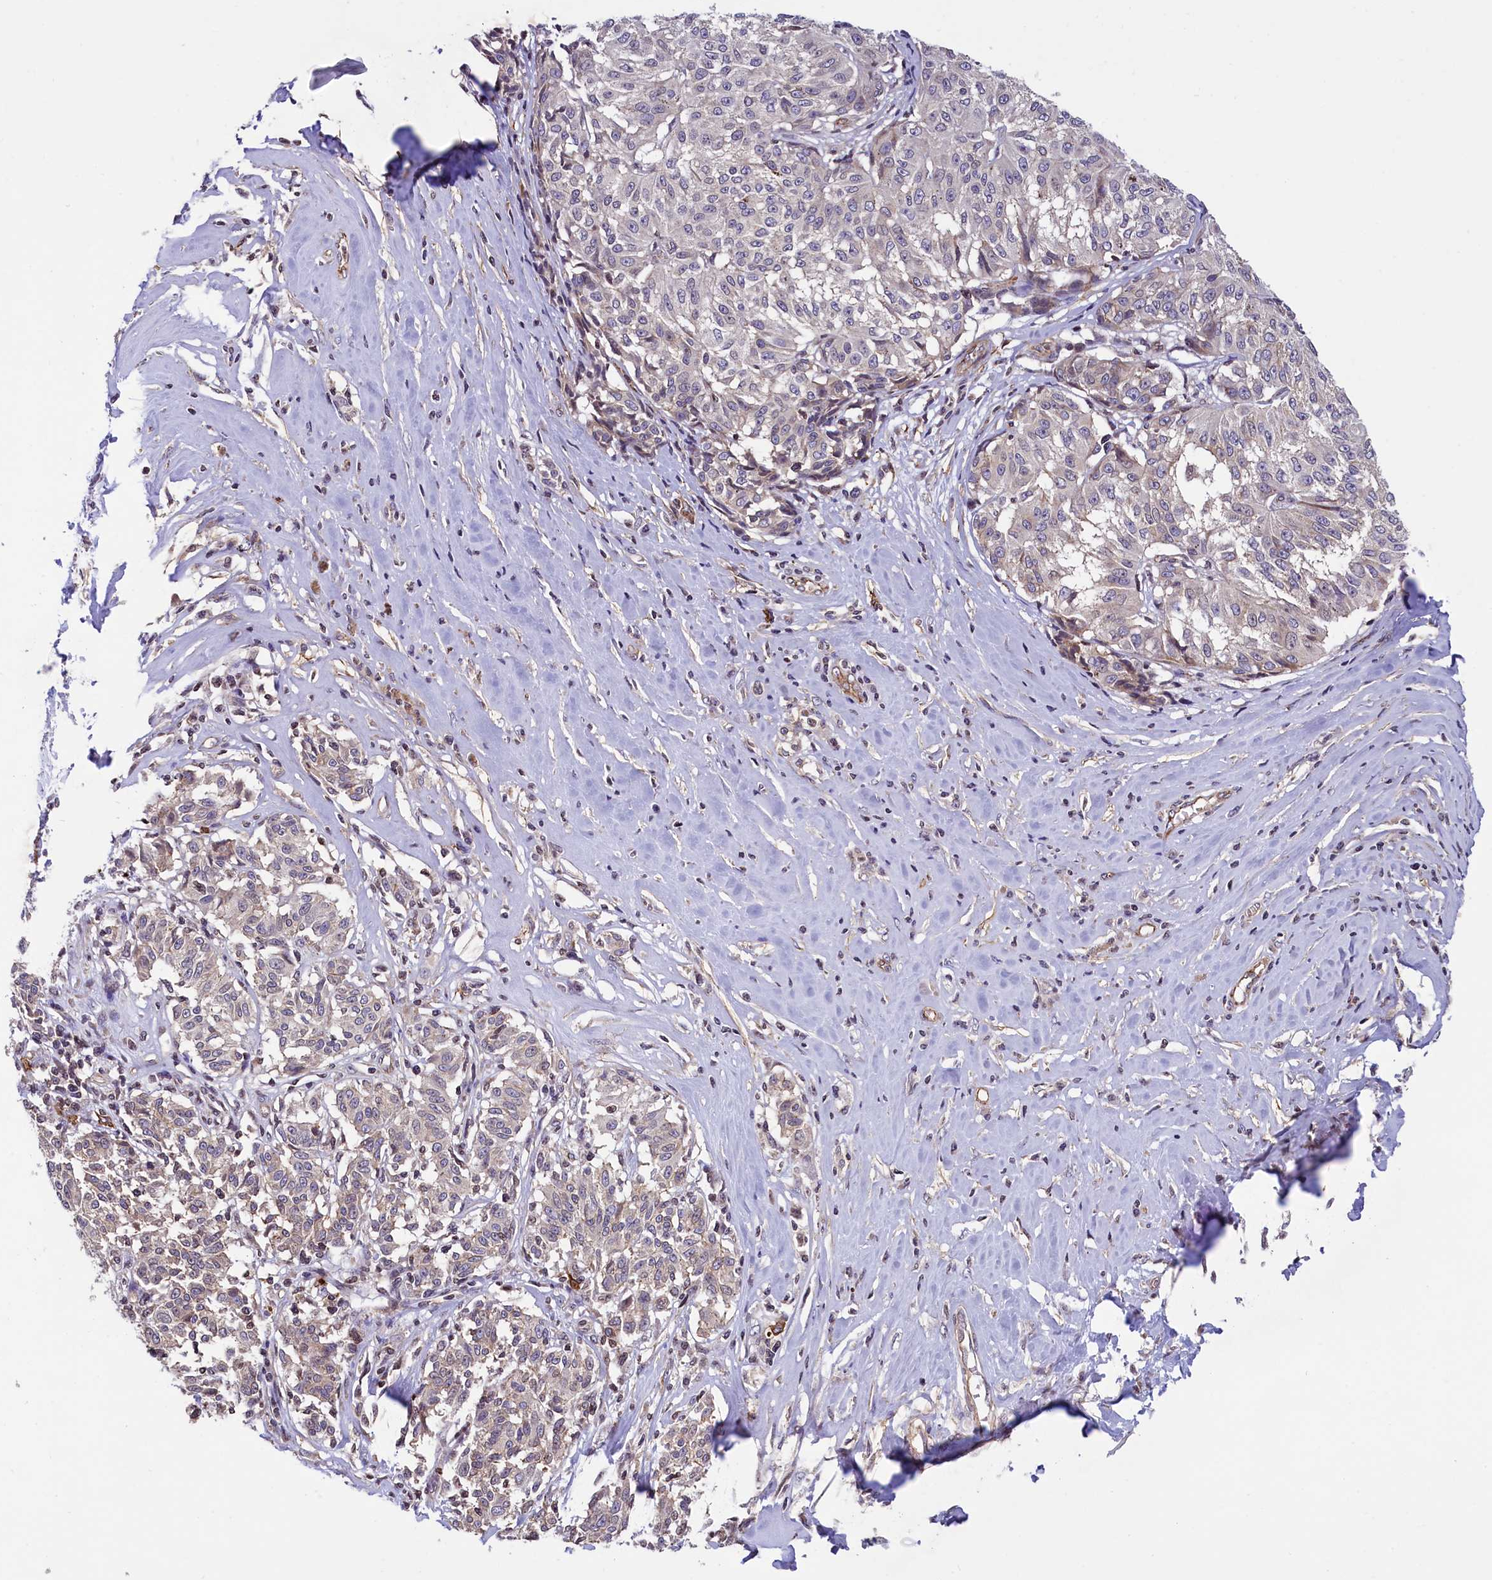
{"staining": {"intensity": "negative", "quantity": "none", "location": "none"}, "tissue": "melanoma", "cell_type": "Tumor cells", "image_type": "cancer", "snomed": [{"axis": "morphology", "description": "Malignant melanoma, NOS"}, {"axis": "topography", "description": "Skin"}], "caption": "A high-resolution image shows IHC staining of malignant melanoma, which exhibits no significant staining in tumor cells.", "gene": "ZNF2", "patient": {"sex": "female", "age": 72}}